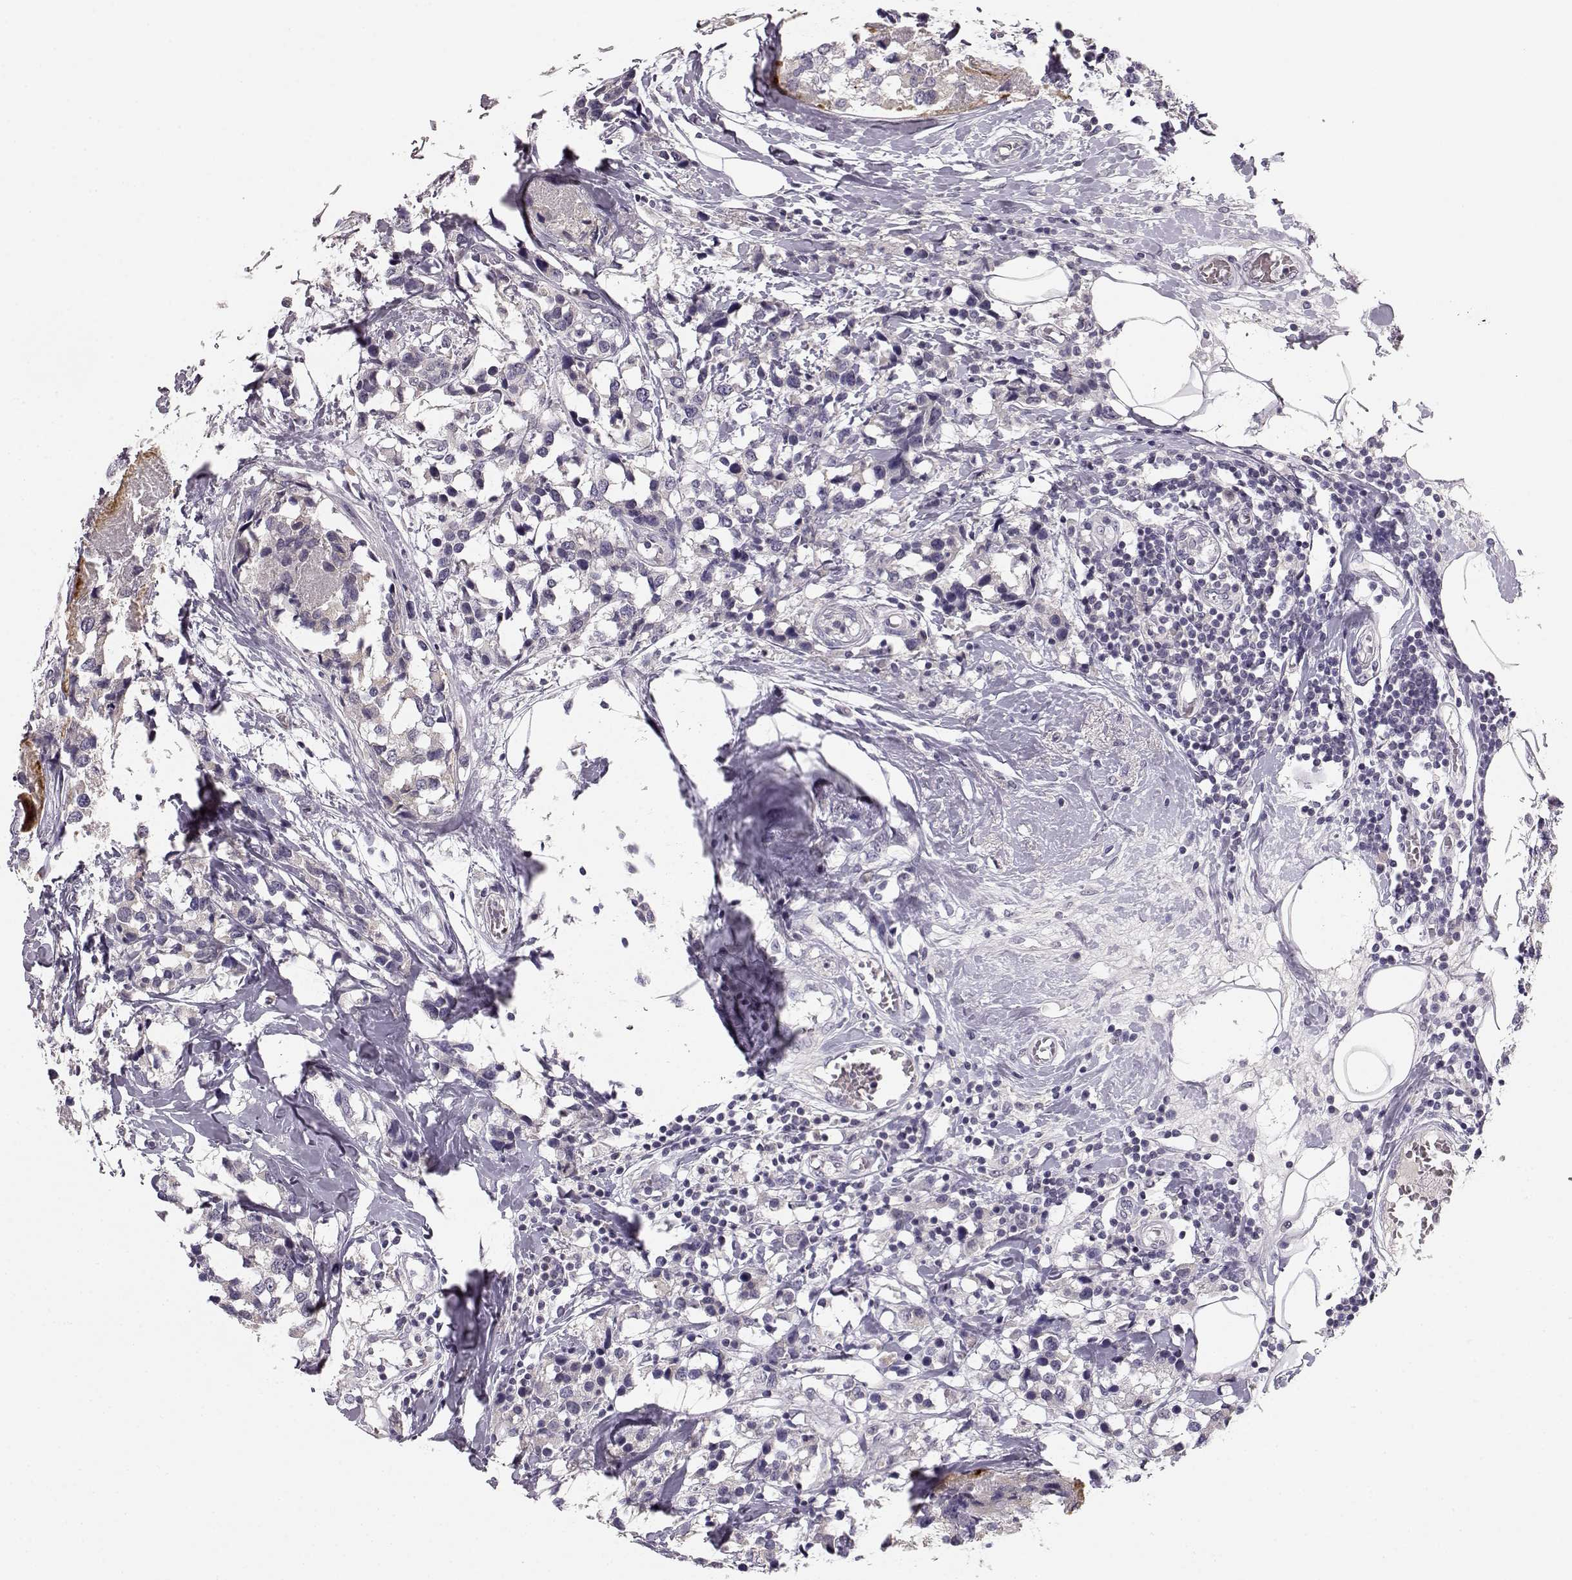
{"staining": {"intensity": "negative", "quantity": "none", "location": "none"}, "tissue": "breast cancer", "cell_type": "Tumor cells", "image_type": "cancer", "snomed": [{"axis": "morphology", "description": "Lobular carcinoma"}, {"axis": "topography", "description": "Breast"}], "caption": "Immunohistochemistry (IHC) histopathology image of human breast lobular carcinoma stained for a protein (brown), which reveals no positivity in tumor cells.", "gene": "BFSP2", "patient": {"sex": "female", "age": 59}}